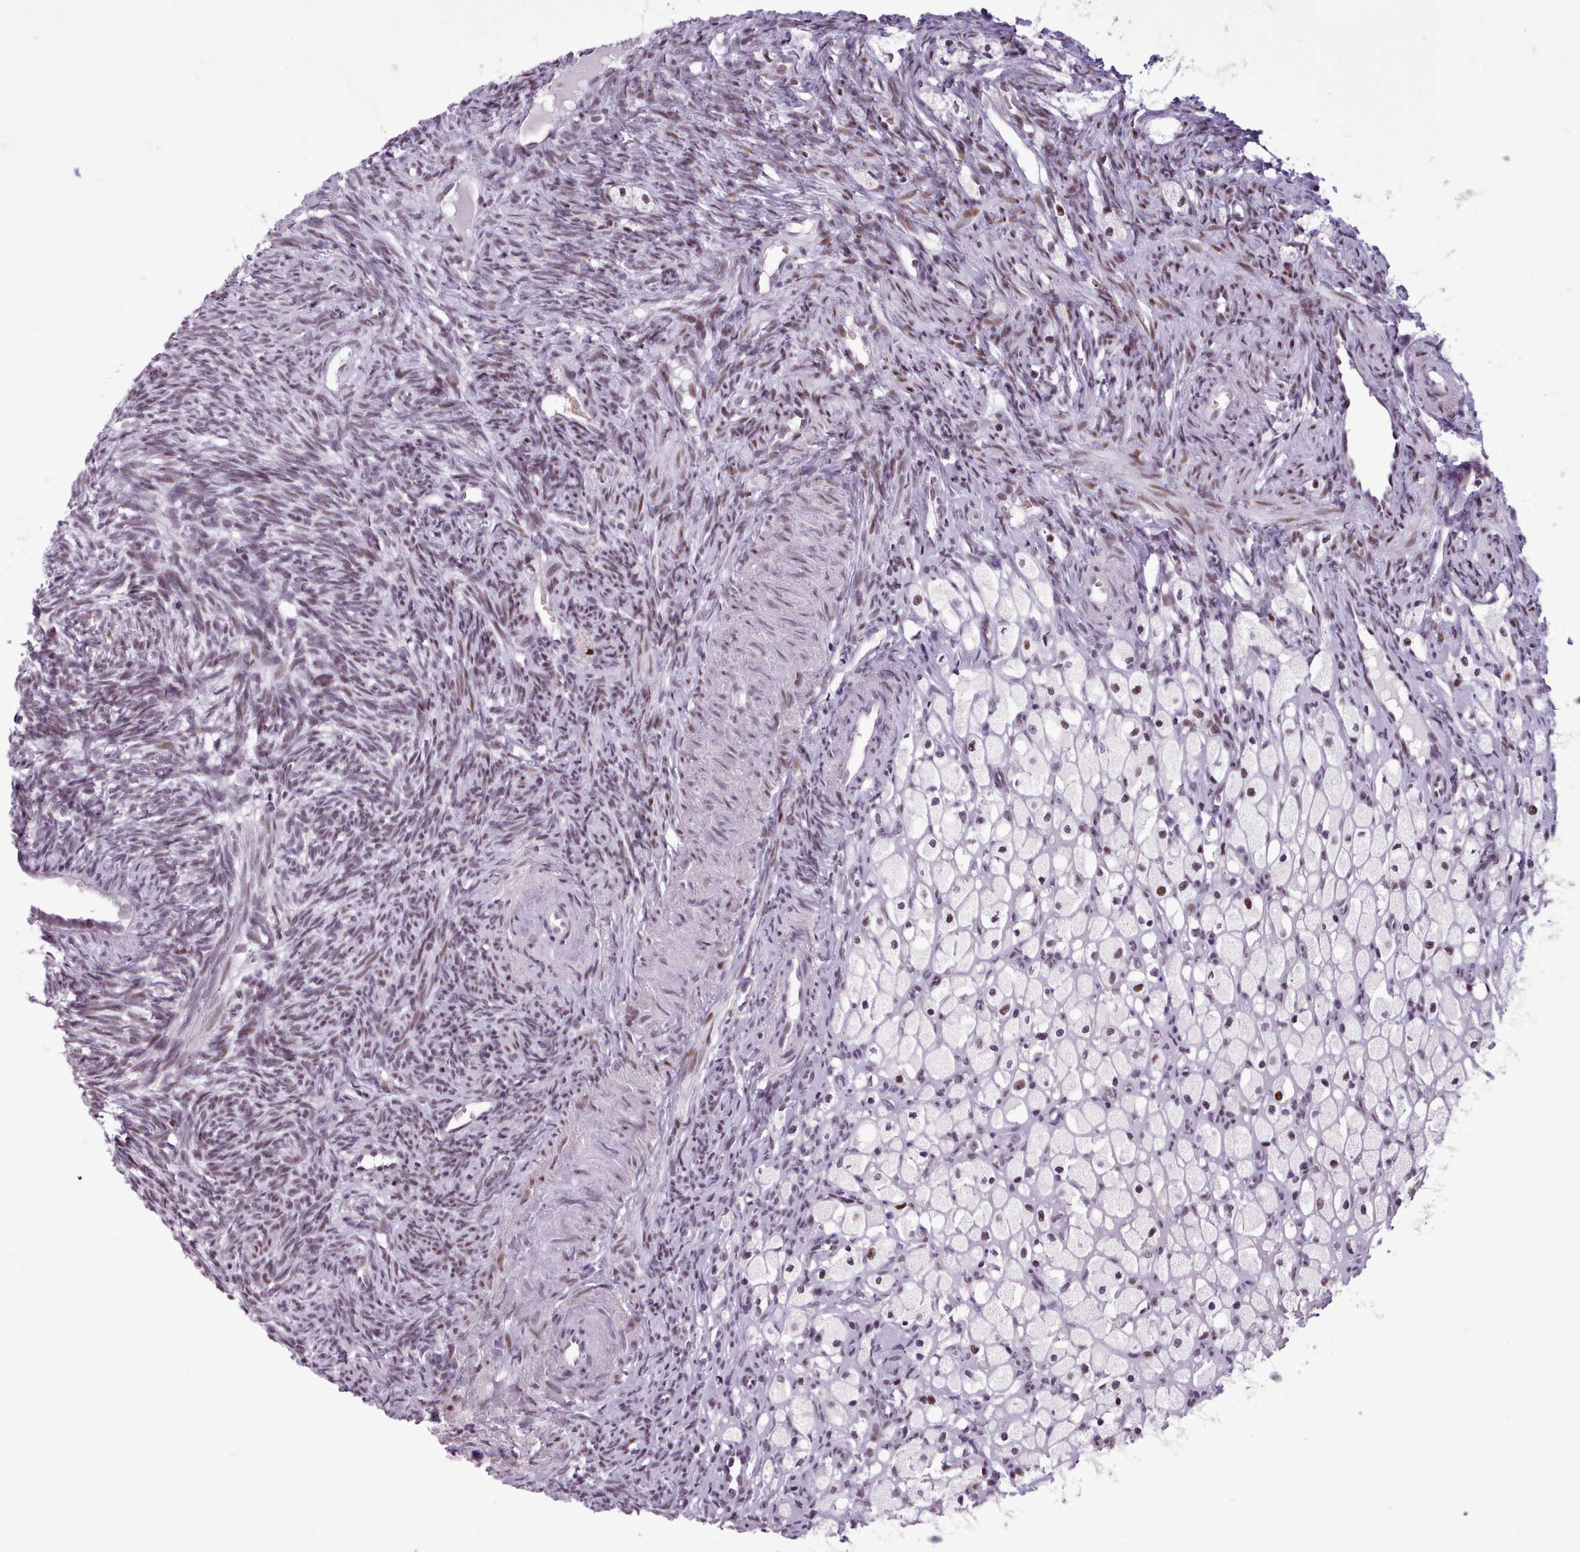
{"staining": {"intensity": "moderate", "quantity": ">75%", "location": "nuclear"}, "tissue": "ovary", "cell_type": "Ovarian stroma cells", "image_type": "normal", "snomed": [{"axis": "morphology", "description": "Normal tissue, NOS"}, {"axis": "topography", "description": "Ovary"}], "caption": "Ovary stained with DAB IHC exhibits medium levels of moderate nuclear expression in approximately >75% of ovarian stroma cells.", "gene": "SRSF4", "patient": {"sex": "female", "age": 51}}